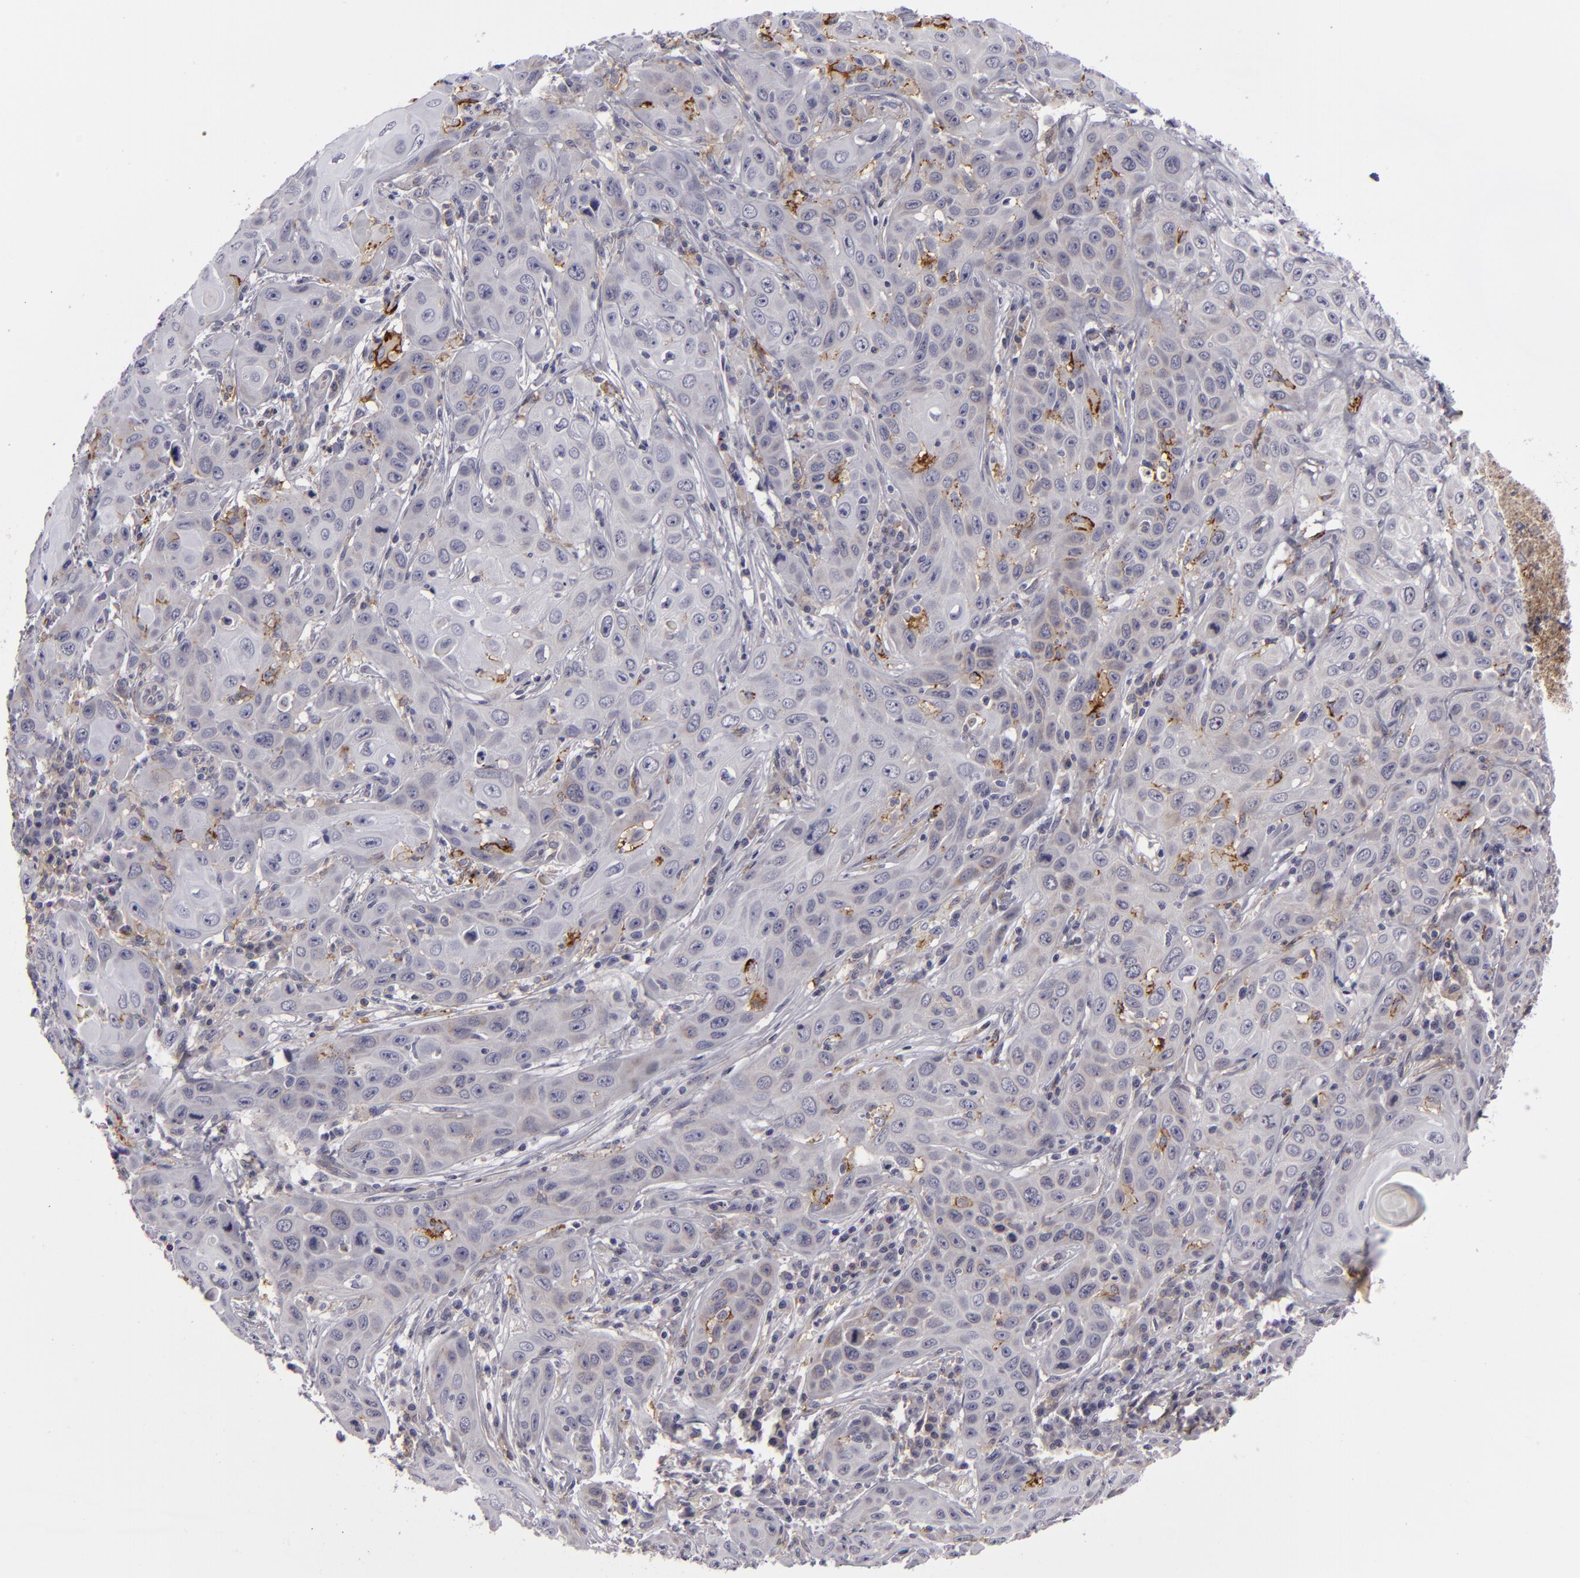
{"staining": {"intensity": "weak", "quantity": "<25%", "location": "cytoplasmic/membranous"}, "tissue": "skin cancer", "cell_type": "Tumor cells", "image_type": "cancer", "snomed": [{"axis": "morphology", "description": "Squamous cell carcinoma, NOS"}, {"axis": "topography", "description": "Skin"}], "caption": "A high-resolution image shows immunohistochemistry (IHC) staining of skin squamous cell carcinoma, which shows no significant expression in tumor cells. (DAB IHC, high magnification).", "gene": "ALCAM", "patient": {"sex": "male", "age": 84}}